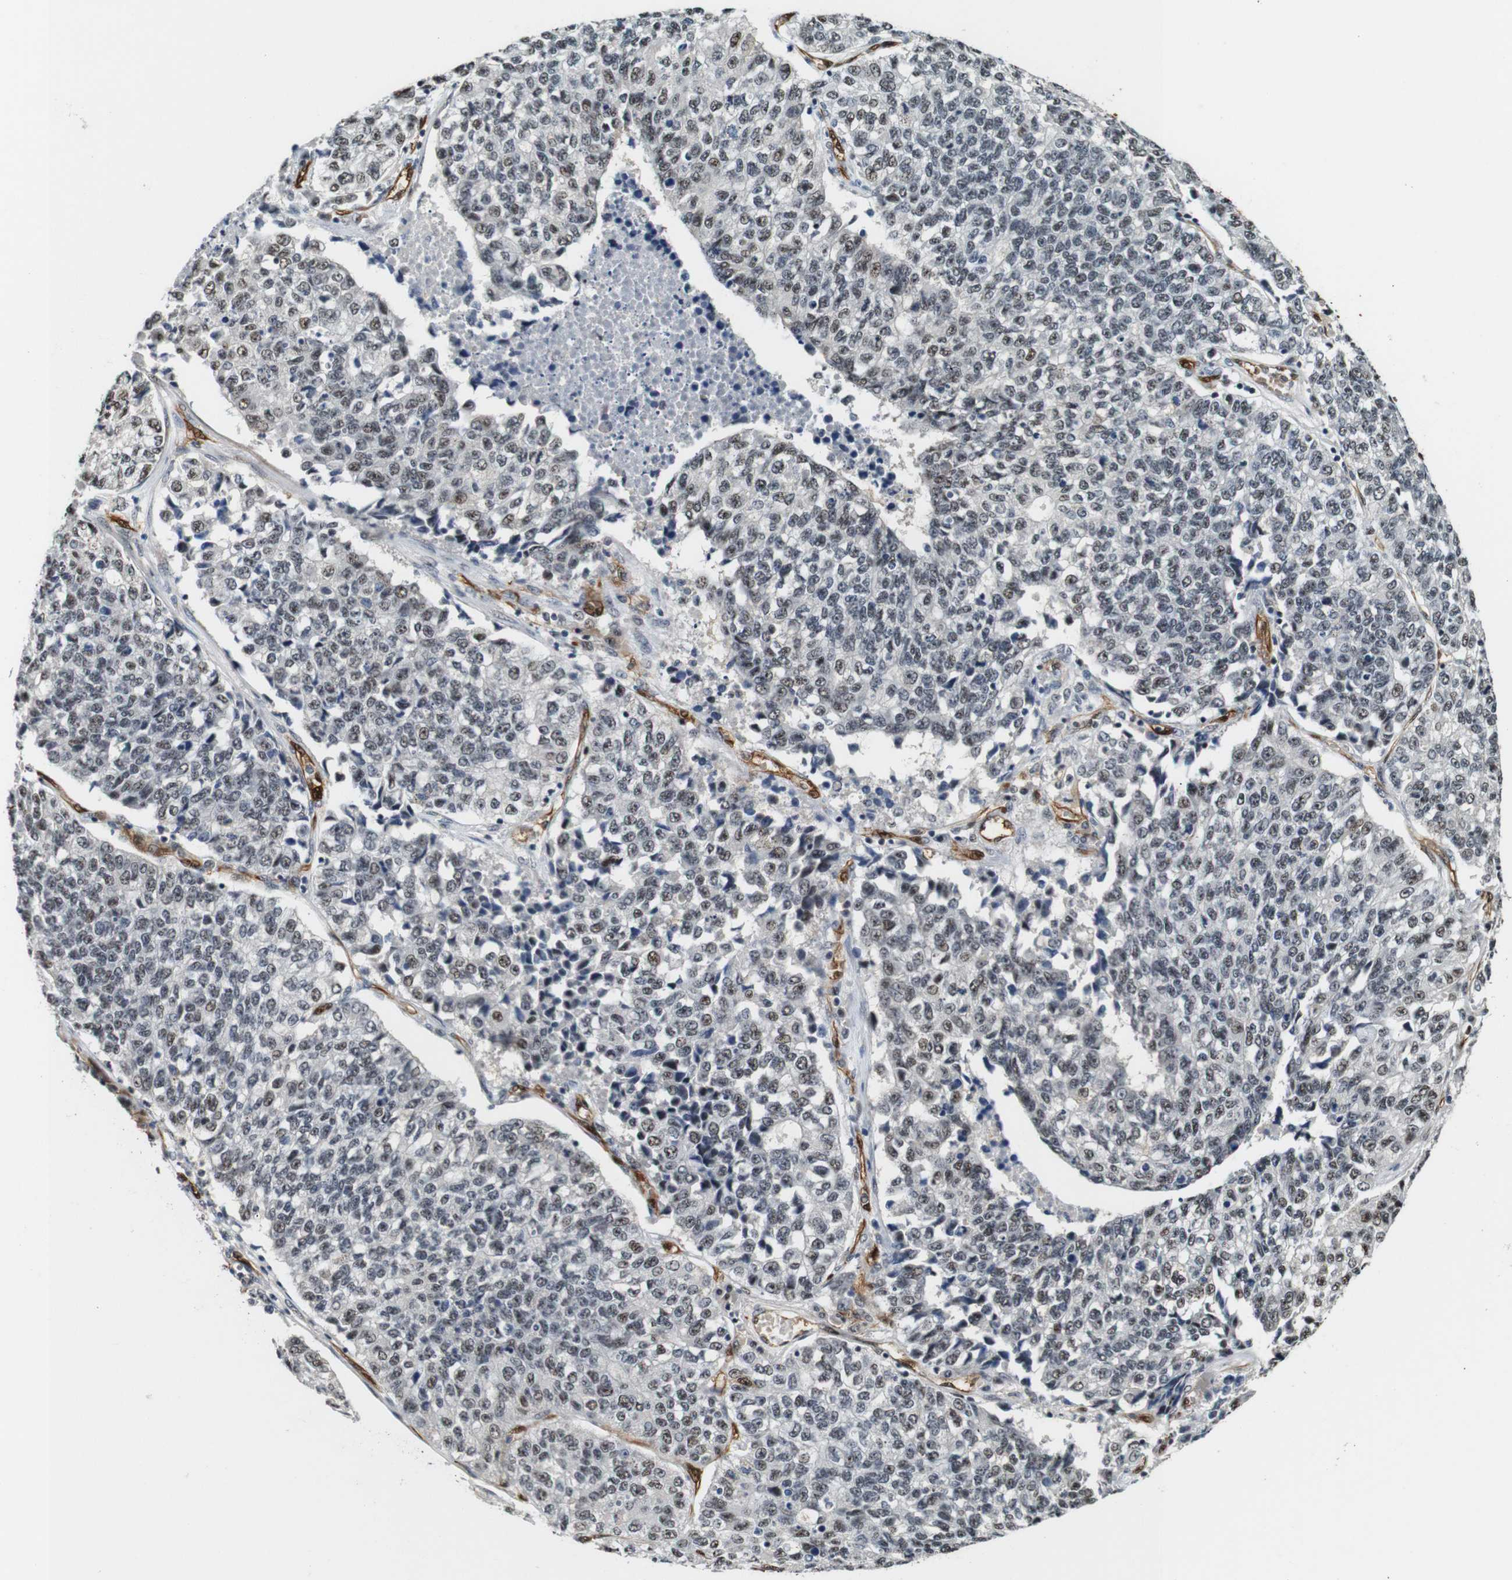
{"staining": {"intensity": "weak", "quantity": ">75%", "location": "nuclear"}, "tissue": "lung cancer", "cell_type": "Tumor cells", "image_type": "cancer", "snomed": [{"axis": "morphology", "description": "Adenocarcinoma, NOS"}, {"axis": "topography", "description": "Lung"}], "caption": "Immunohistochemical staining of human adenocarcinoma (lung) demonstrates low levels of weak nuclear protein expression in approximately >75% of tumor cells. Using DAB (brown) and hematoxylin (blue) stains, captured at high magnification using brightfield microscopy.", "gene": "LXN", "patient": {"sex": "male", "age": 49}}